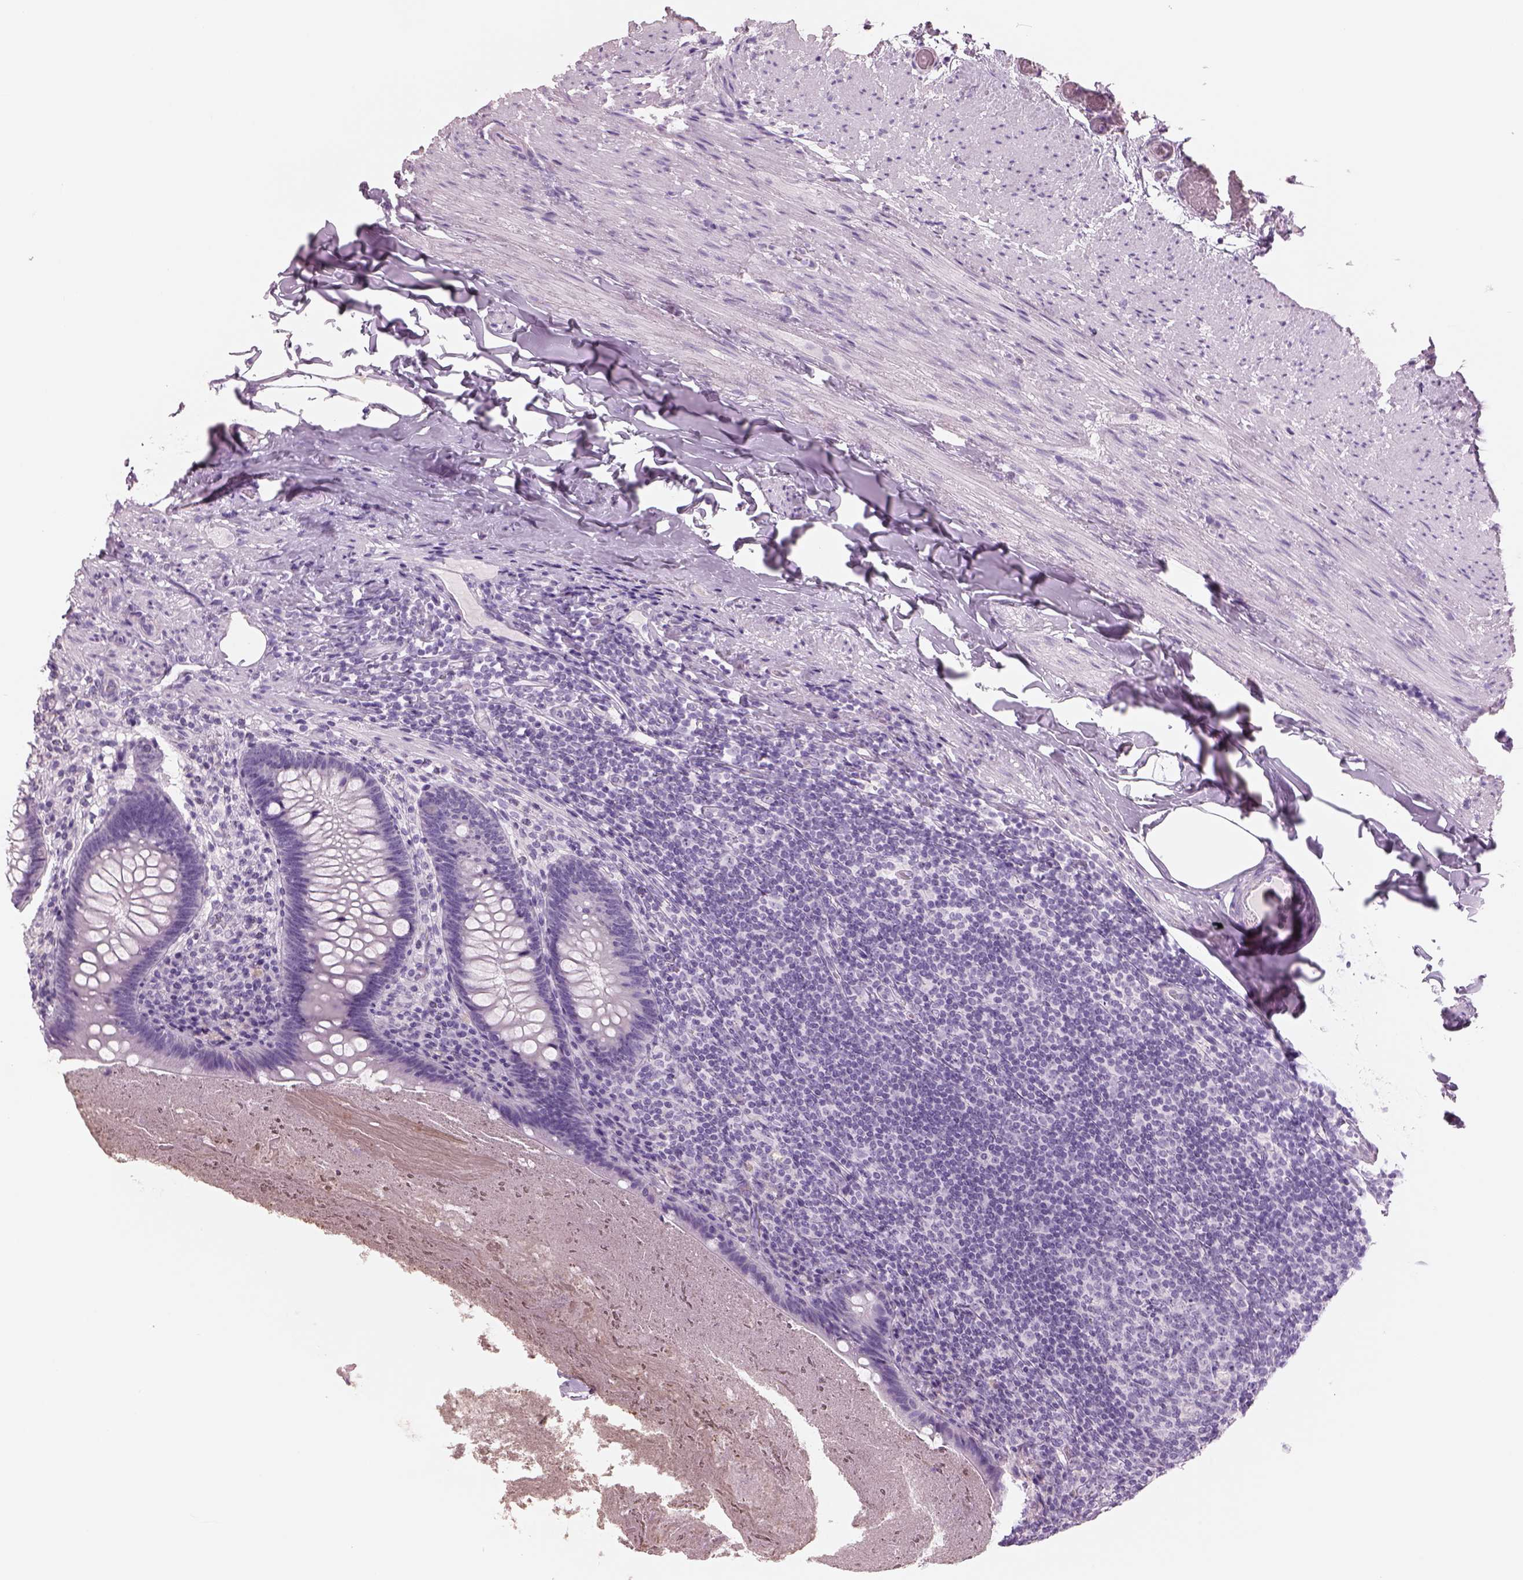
{"staining": {"intensity": "negative", "quantity": "none", "location": "none"}, "tissue": "appendix", "cell_type": "Glandular cells", "image_type": "normal", "snomed": [{"axis": "morphology", "description": "Normal tissue, NOS"}, {"axis": "topography", "description": "Appendix"}], "caption": "Immunohistochemical staining of benign human appendix displays no significant staining in glandular cells. The staining was performed using DAB to visualize the protein expression in brown, while the nuclei were stained in blue with hematoxylin (Magnification: 20x).", "gene": "RHO", "patient": {"sex": "male", "age": 47}}